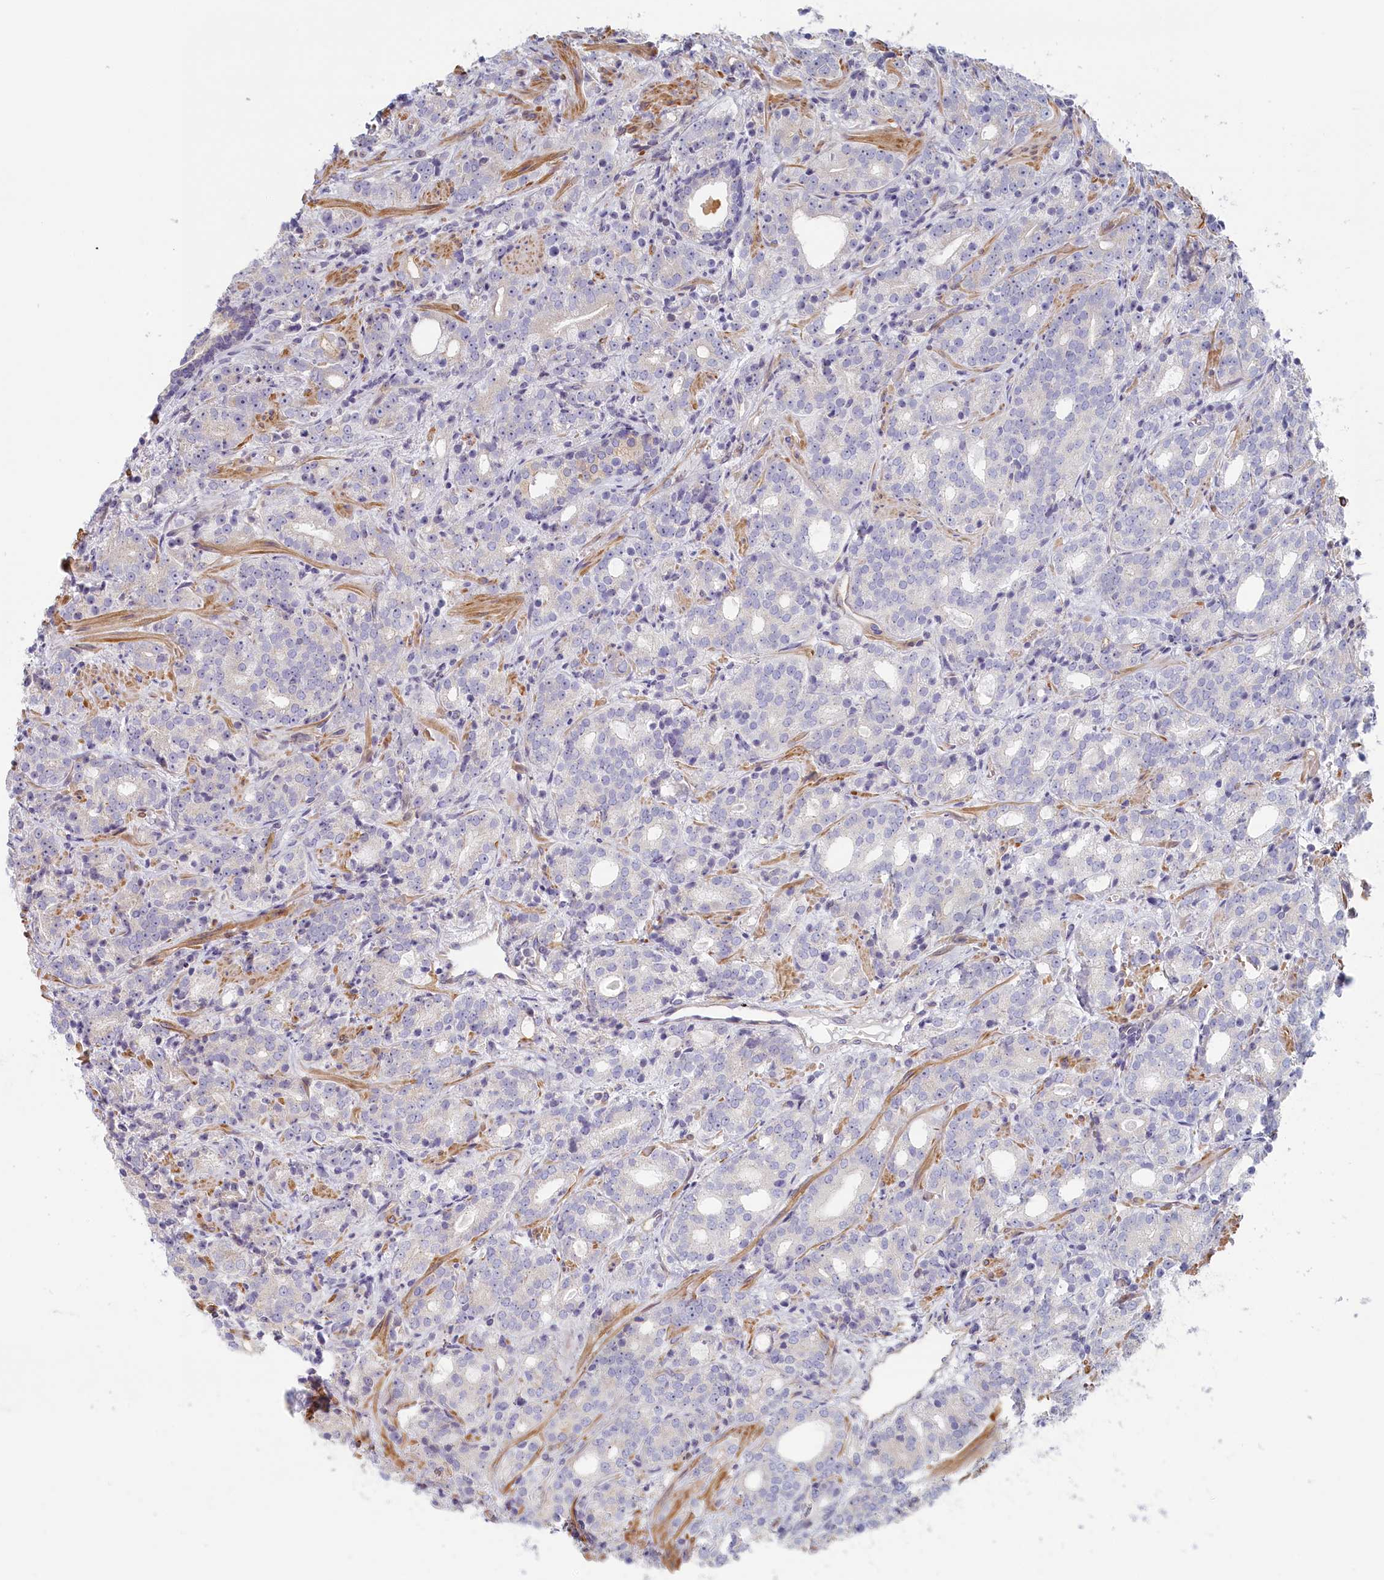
{"staining": {"intensity": "negative", "quantity": "none", "location": "none"}, "tissue": "prostate cancer", "cell_type": "Tumor cells", "image_type": "cancer", "snomed": [{"axis": "morphology", "description": "Adenocarcinoma, High grade"}, {"axis": "topography", "description": "Prostate"}], "caption": "A histopathology image of prostate cancer (adenocarcinoma (high-grade)) stained for a protein shows no brown staining in tumor cells.", "gene": "INTS4", "patient": {"sex": "male", "age": 64}}